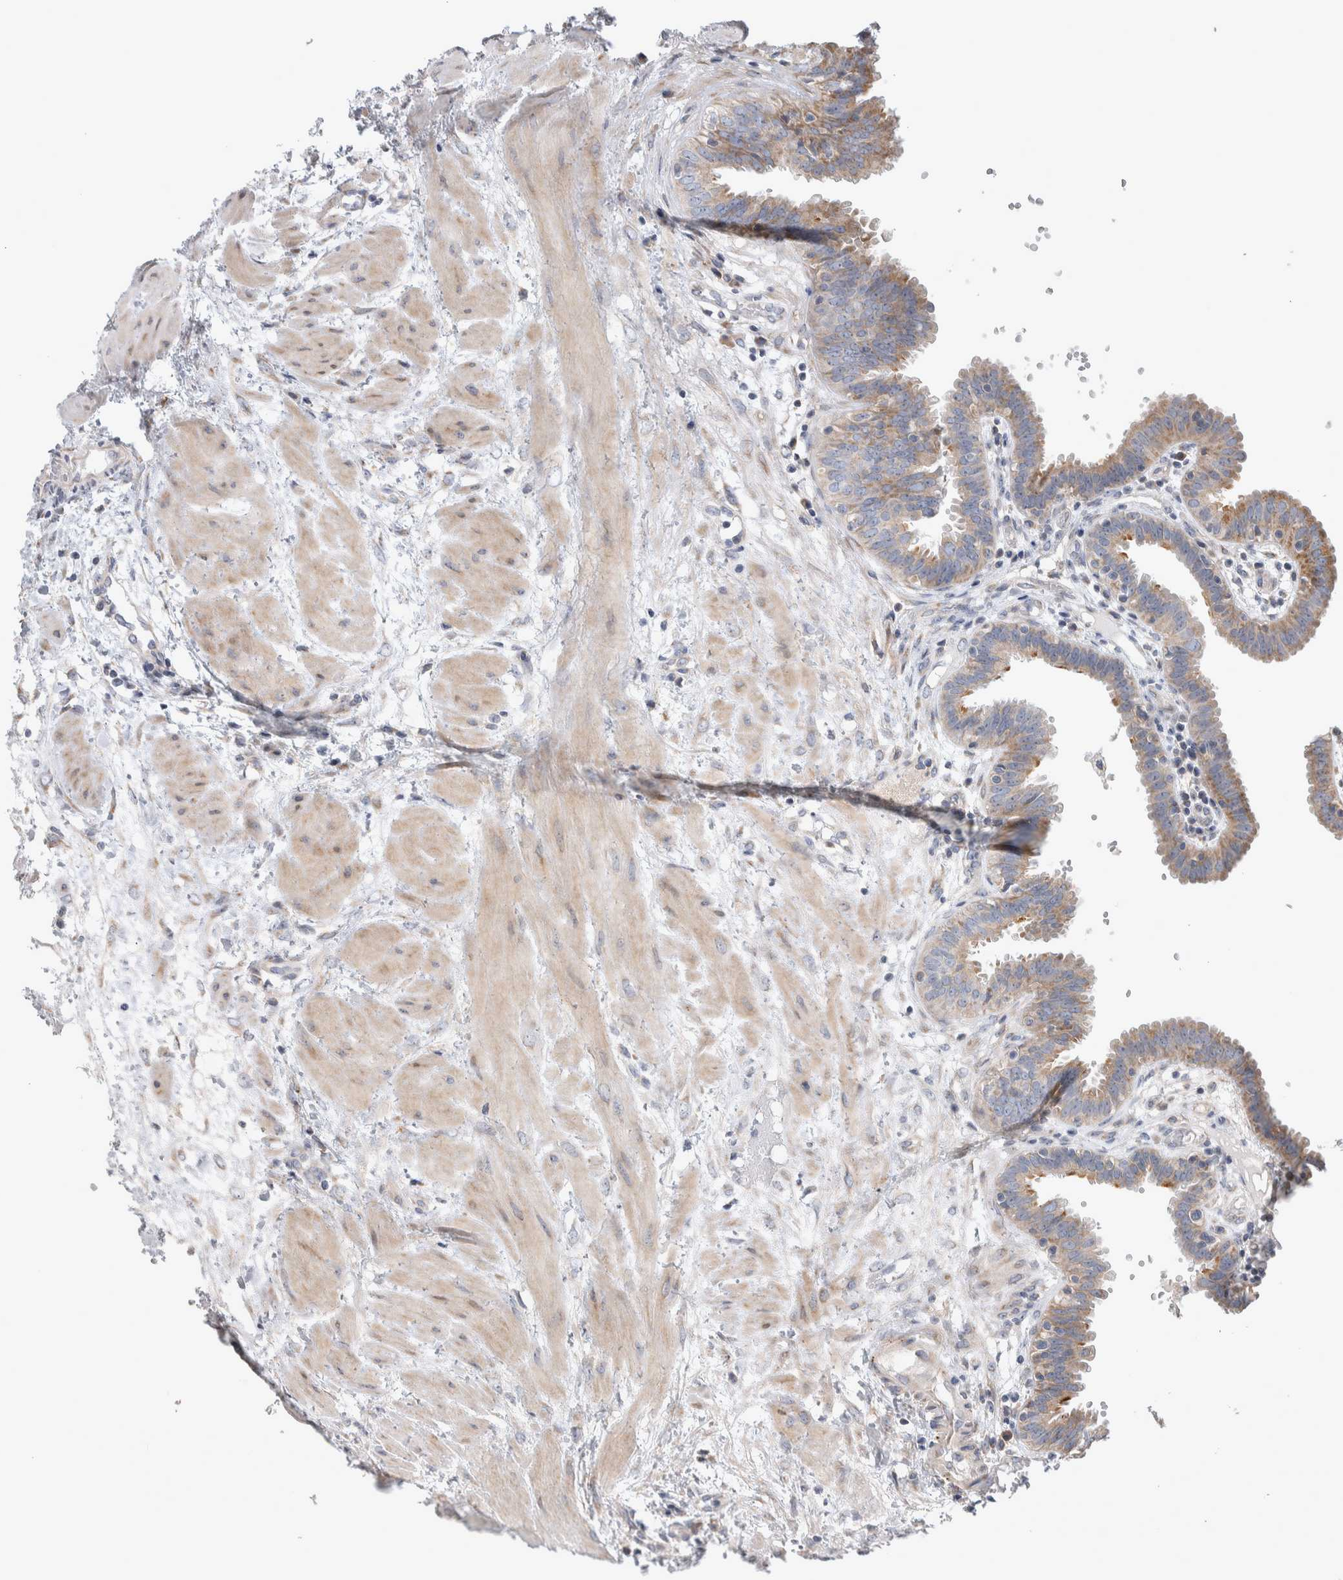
{"staining": {"intensity": "moderate", "quantity": "25%-75%", "location": "cytoplasmic/membranous"}, "tissue": "fallopian tube", "cell_type": "Glandular cells", "image_type": "normal", "snomed": [{"axis": "morphology", "description": "Normal tissue, NOS"}, {"axis": "topography", "description": "Fallopian tube"}, {"axis": "topography", "description": "Placenta"}], "caption": "IHC histopathology image of benign human fallopian tube stained for a protein (brown), which shows medium levels of moderate cytoplasmic/membranous expression in approximately 25%-75% of glandular cells.", "gene": "SCO1", "patient": {"sex": "female", "age": 32}}